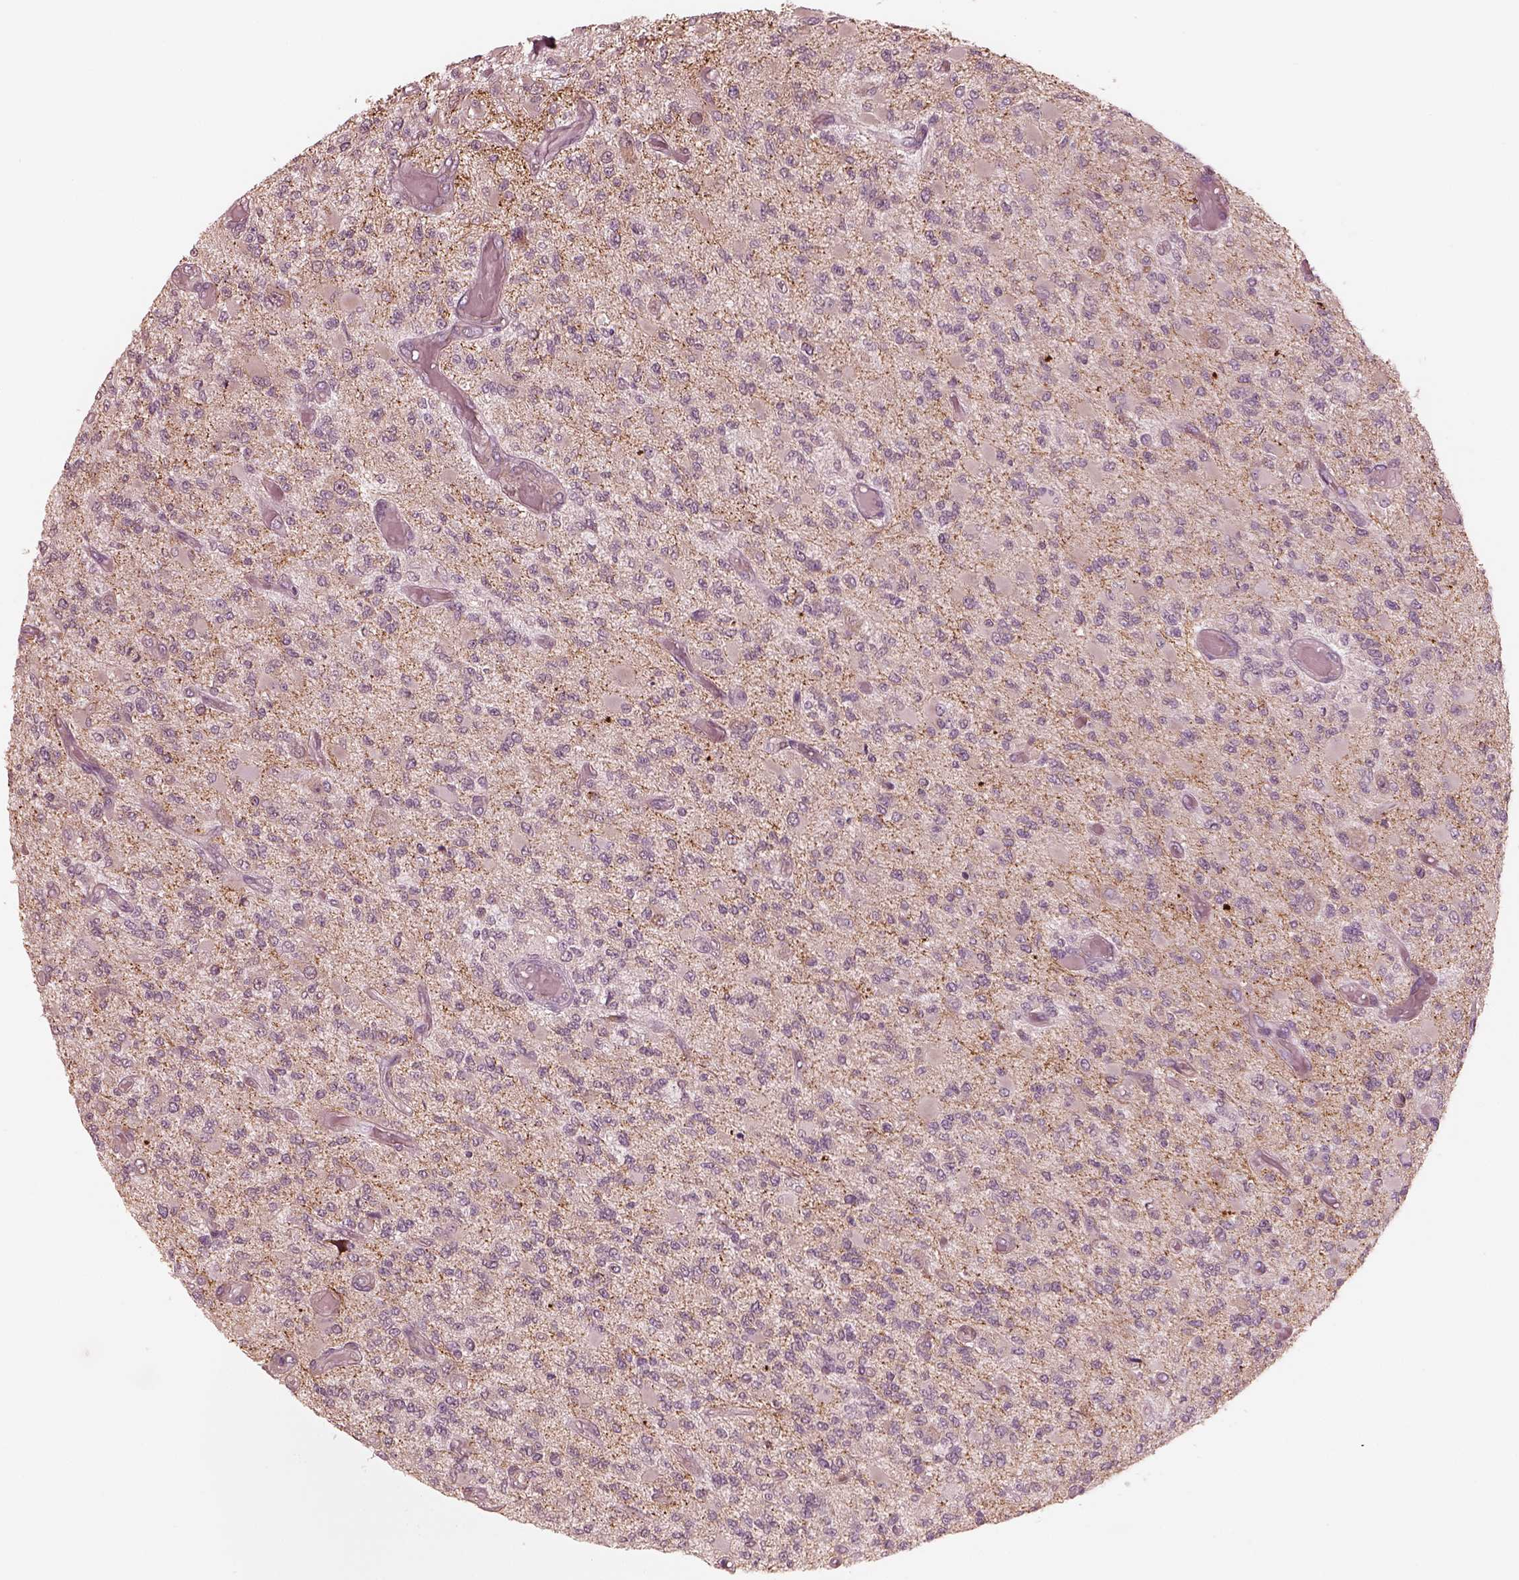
{"staining": {"intensity": "negative", "quantity": "none", "location": "none"}, "tissue": "glioma", "cell_type": "Tumor cells", "image_type": "cancer", "snomed": [{"axis": "morphology", "description": "Glioma, malignant, High grade"}, {"axis": "topography", "description": "Brain"}], "caption": "IHC of glioma displays no staining in tumor cells.", "gene": "RAB3C", "patient": {"sex": "female", "age": 63}}